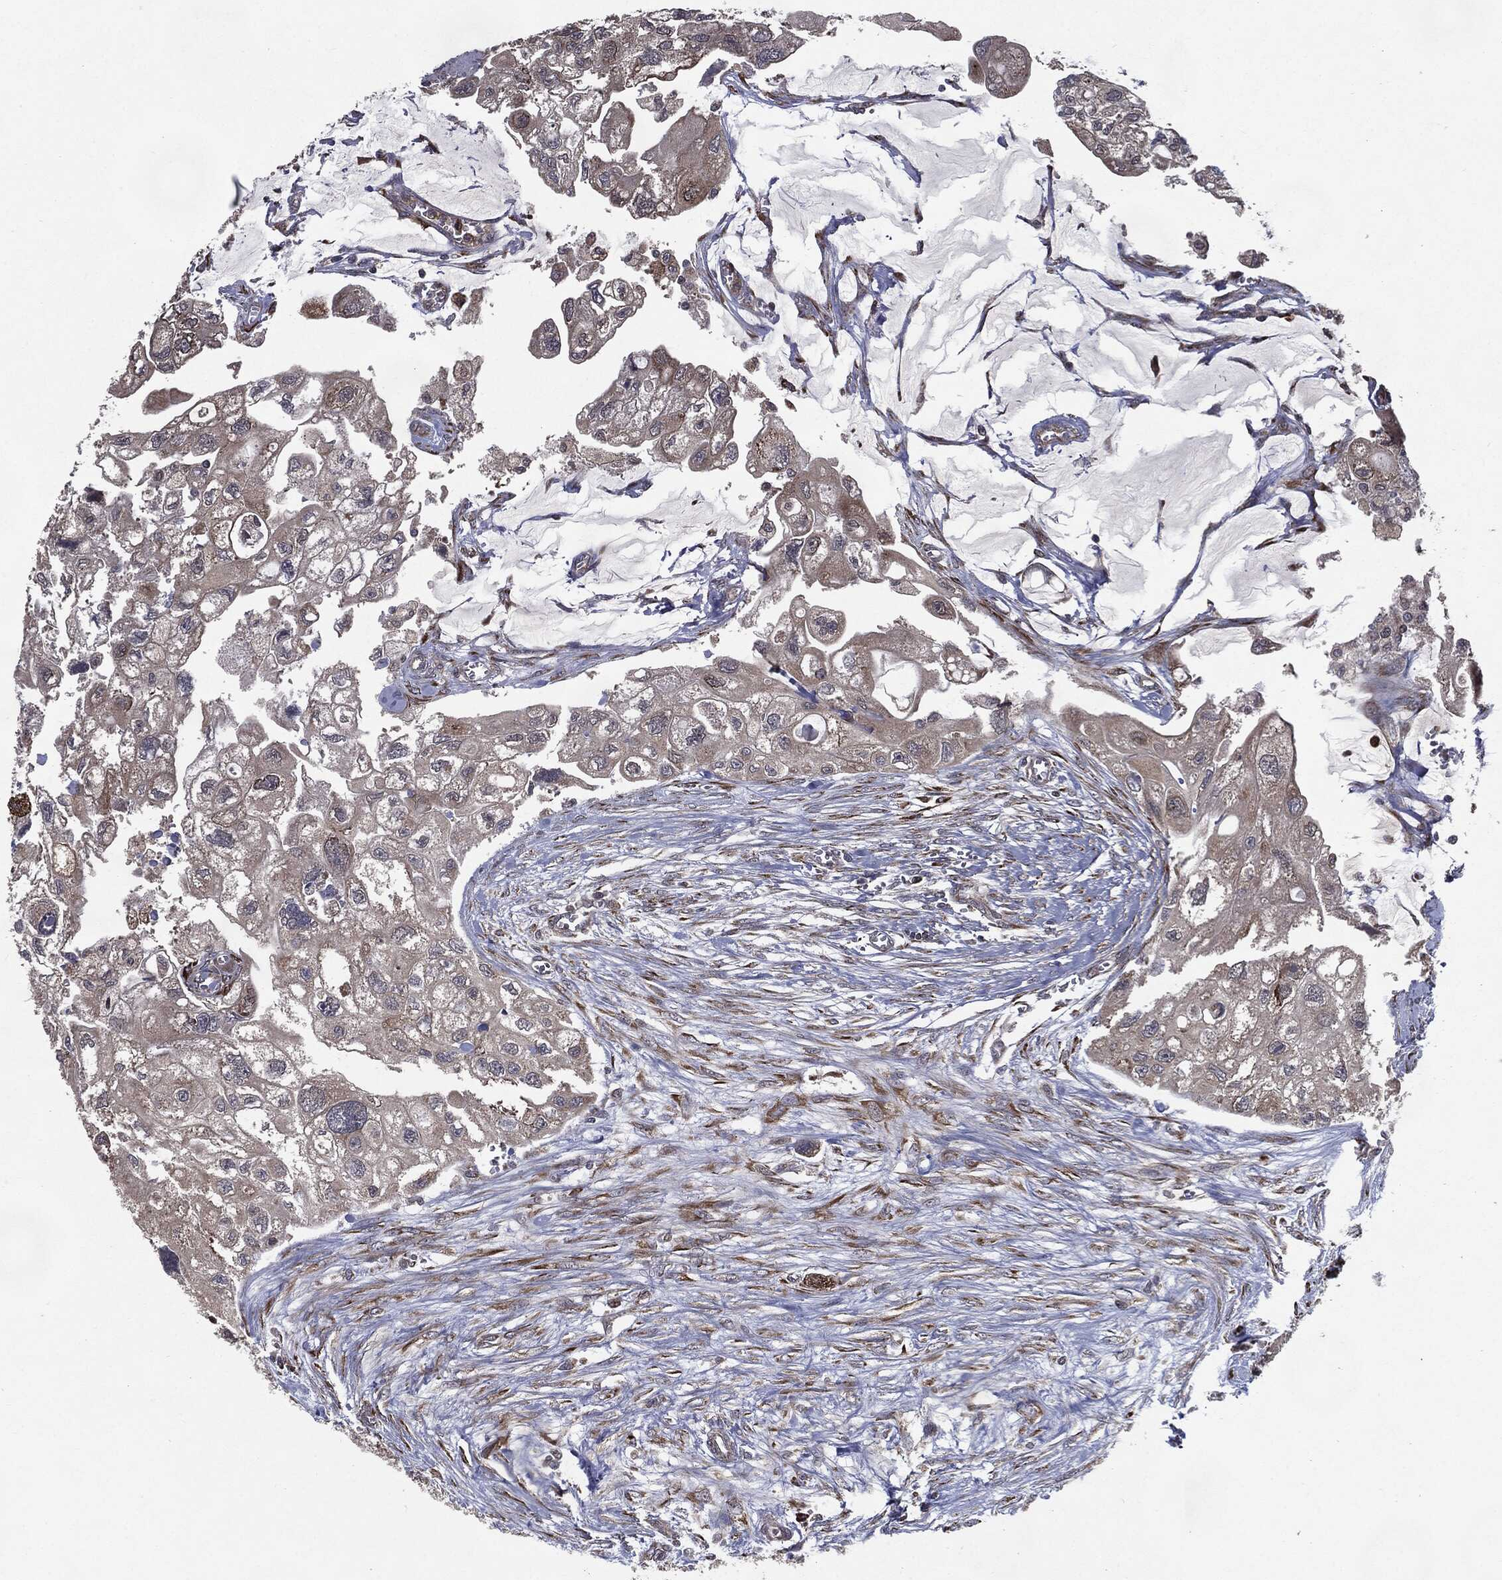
{"staining": {"intensity": "negative", "quantity": "none", "location": "none"}, "tissue": "urothelial cancer", "cell_type": "Tumor cells", "image_type": "cancer", "snomed": [{"axis": "morphology", "description": "Urothelial carcinoma, High grade"}, {"axis": "topography", "description": "Urinary bladder"}], "caption": "An immunohistochemistry histopathology image of urothelial cancer is shown. There is no staining in tumor cells of urothelial cancer.", "gene": "HDAC5", "patient": {"sex": "male", "age": 59}}